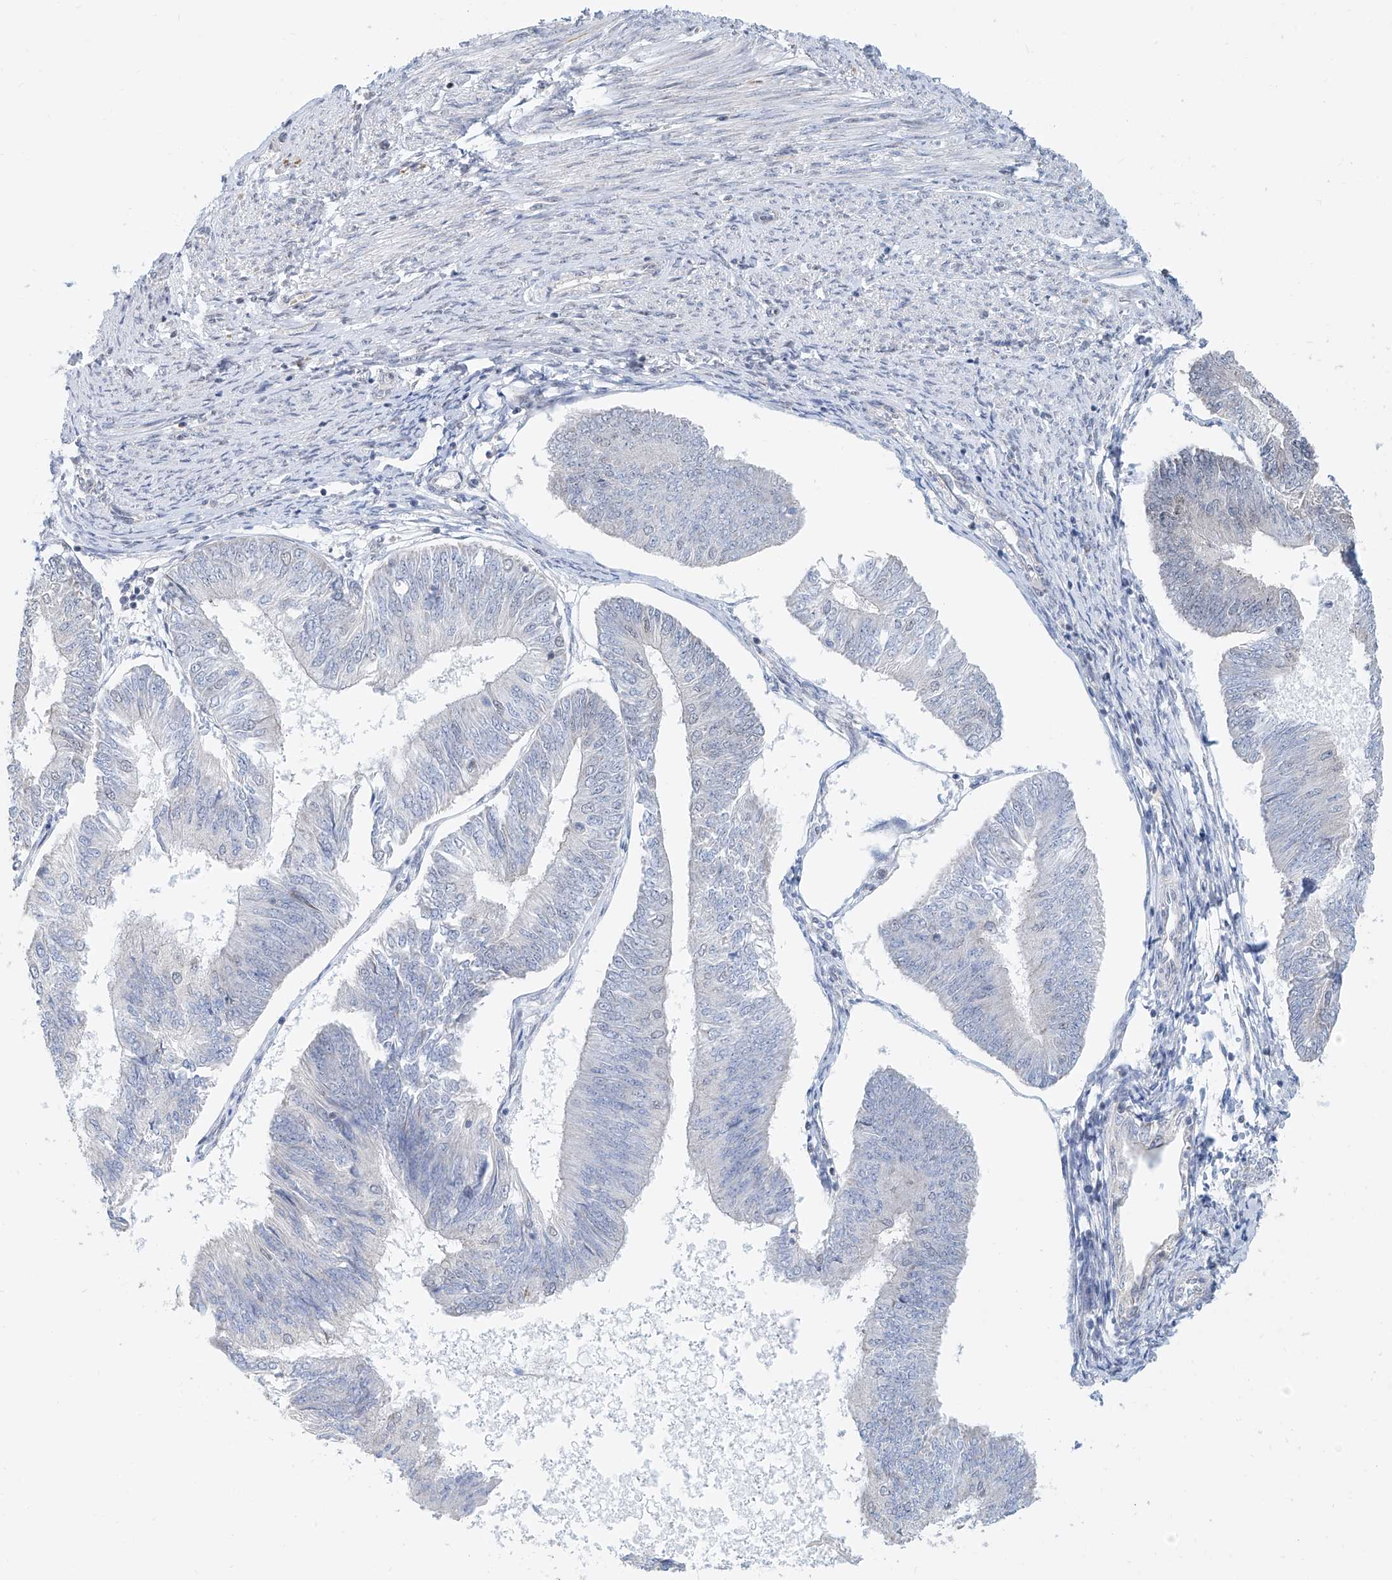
{"staining": {"intensity": "negative", "quantity": "none", "location": "none"}, "tissue": "endometrial cancer", "cell_type": "Tumor cells", "image_type": "cancer", "snomed": [{"axis": "morphology", "description": "Adenocarcinoma, NOS"}, {"axis": "topography", "description": "Endometrium"}], "caption": "Histopathology image shows no significant protein positivity in tumor cells of endometrial cancer. Brightfield microscopy of immunohistochemistry (IHC) stained with DAB (brown) and hematoxylin (blue), captured at high magnification.", "gene": "SDE2", "patient": {"sex": "female", "age": 58}}